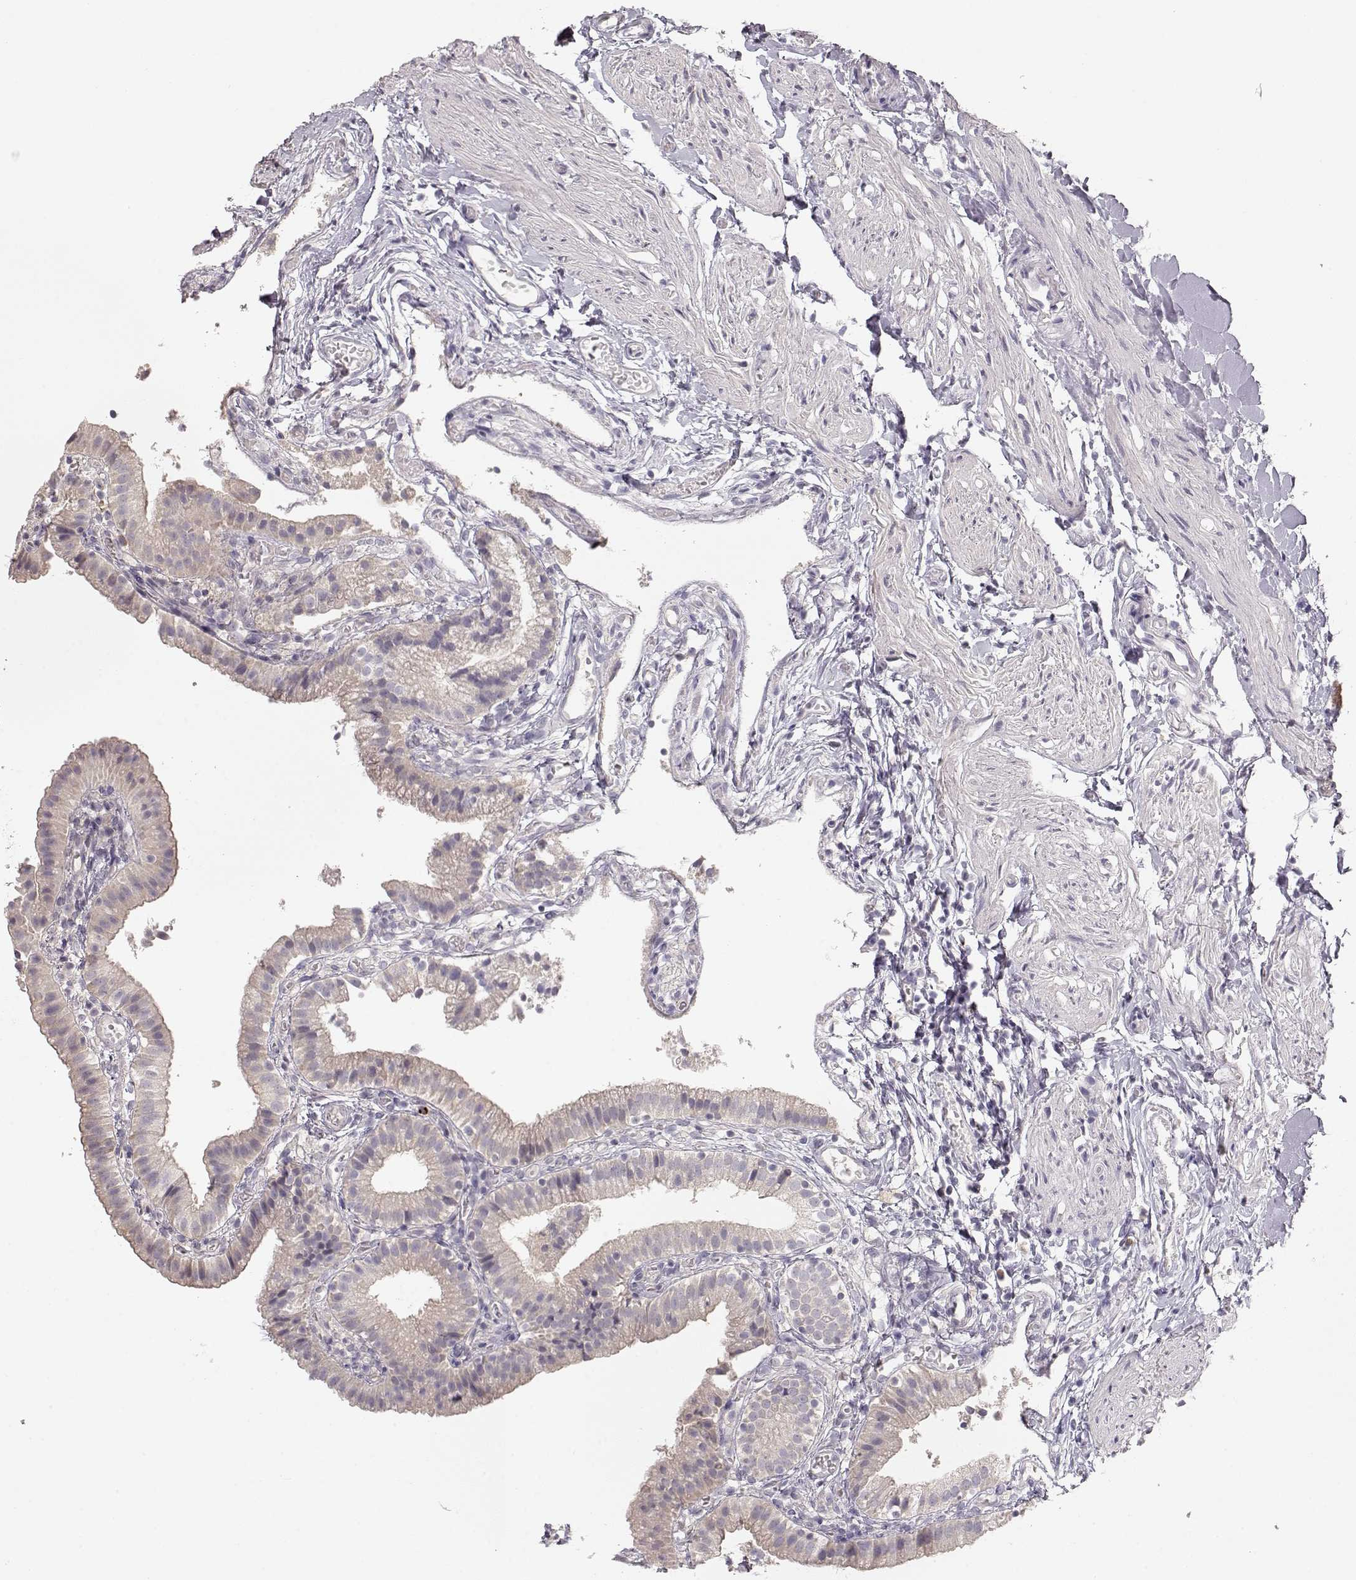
{"staining": {"intensity": "weak", "quantity": ">75%", "location": "cytoplasmic/membranous"}, "tissue": "gallbladder", "cell_type": "Glandular cells", "image_type": "normal", "snomed": [{"axis": "morphology", "description": "Normal tissue, NOS"}, {"axis": "topography", "description": "Gallbladder"}], "caption": "High-magnification brightfield microscopy of unremarkable gallbladder stained with DAB (brown) and counterstained with hematoxylin (blue). glandular cells exhibit weak cytoplasmic/membranous expression is present in about>75% of cells. The staining is performed using DAB brown chromogen to label protein expression. The nuclei are counter-stained blue using hematoxylin.", "gene": "ARHGAP8", "patient": {"sex": "female", "age": 47}}